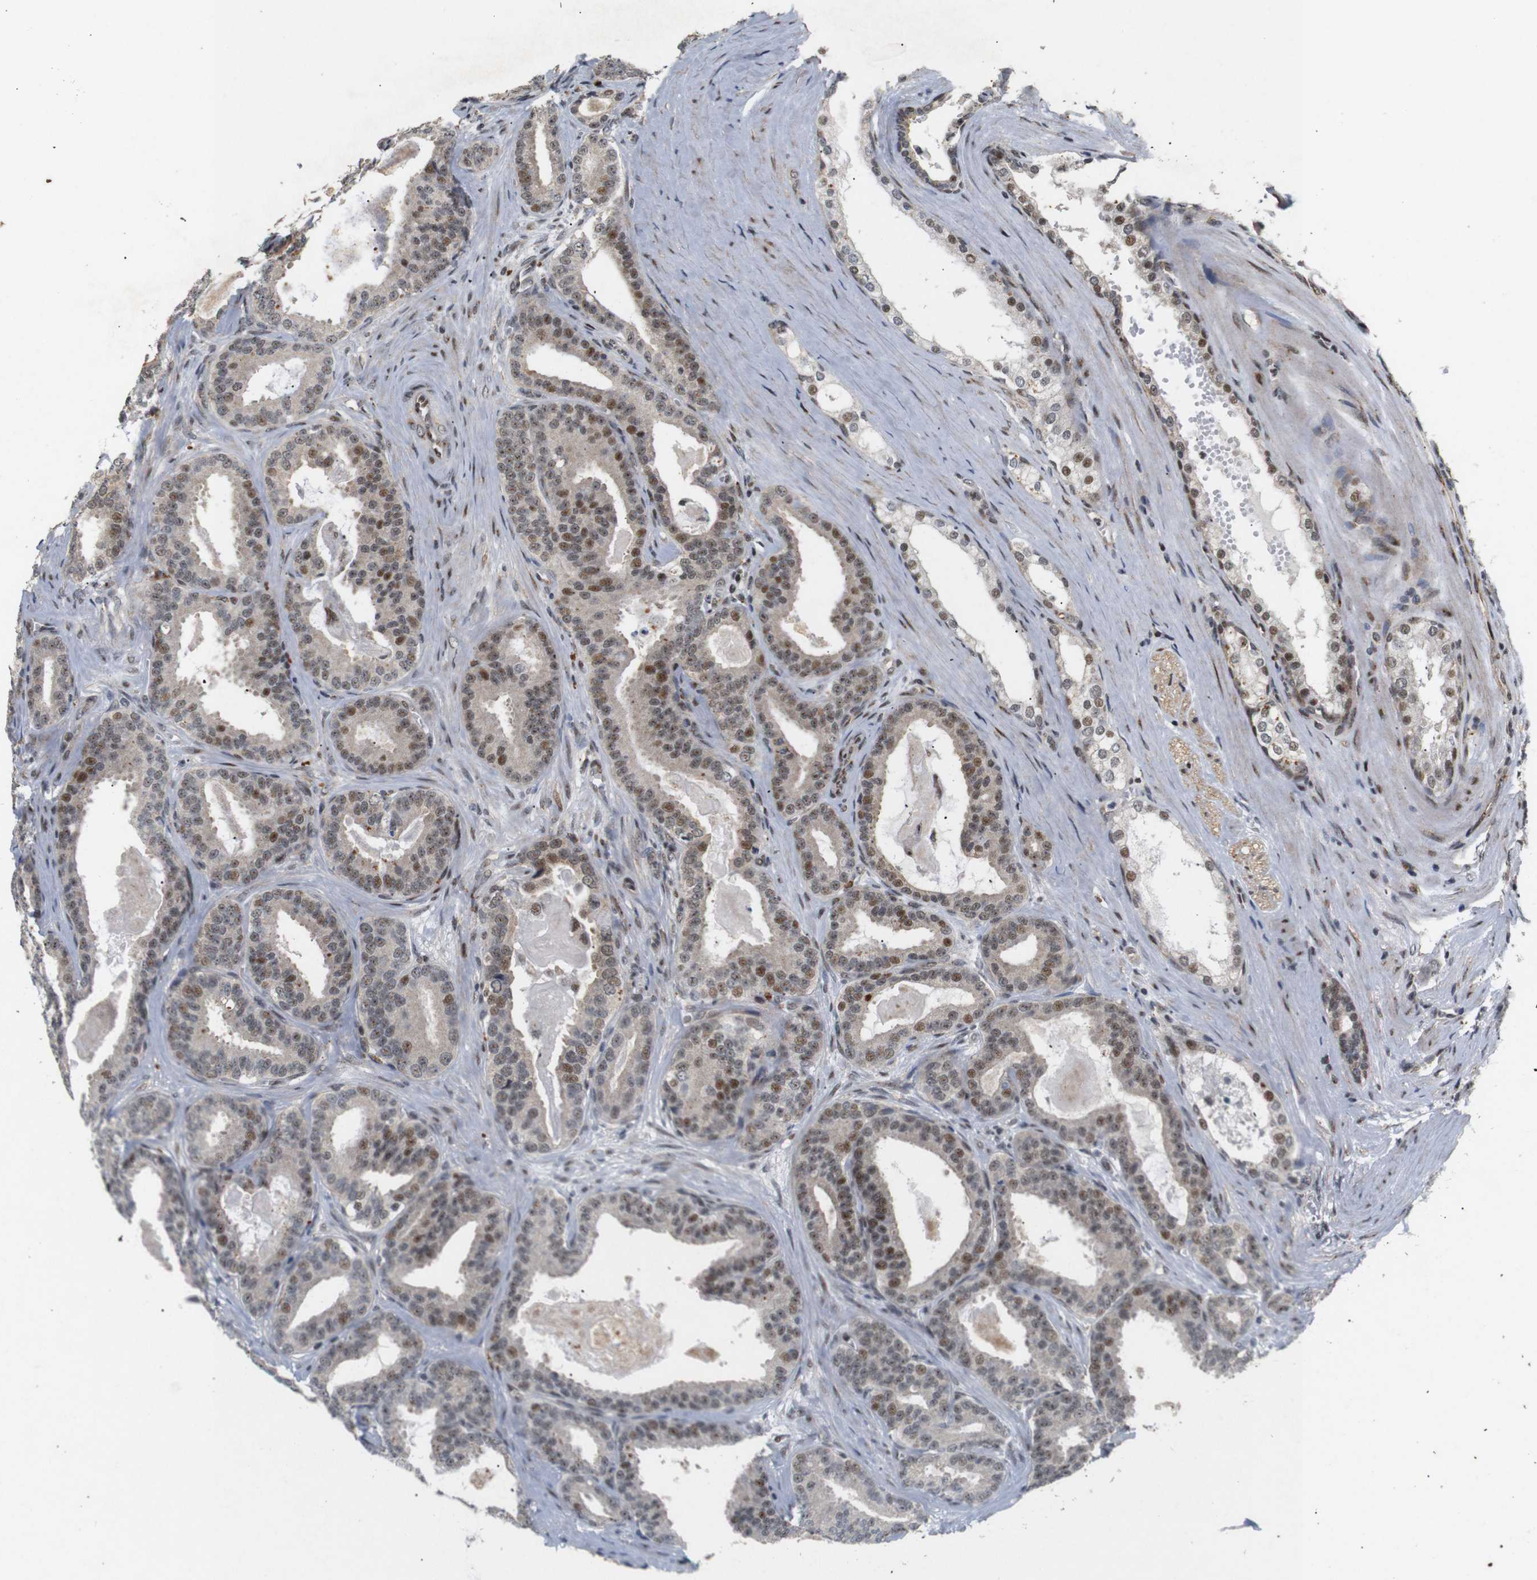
{"staining": {"intensity": "weak", "quantity": ">75%", "location": "cytoplasmic/membranous,nuclear"}, "tissue": "prostate cancer", "cell_type": "Tumor cells", "image_type": "cancer", "snomed": [{"axis": "morphology", "description": "Adenocarcinoma, High grade"}, {"axis": "topography", "description": "Prostate"}], "caption": "Prostate high-grade adenocarcinoma stained for a protein (brown) exhibits weak cytoplasmic/membranous and nuclear positive expression in about >75% of tumor cells.", "gene": "PYM1", "patient": {"sex": "male", "age": 60}}